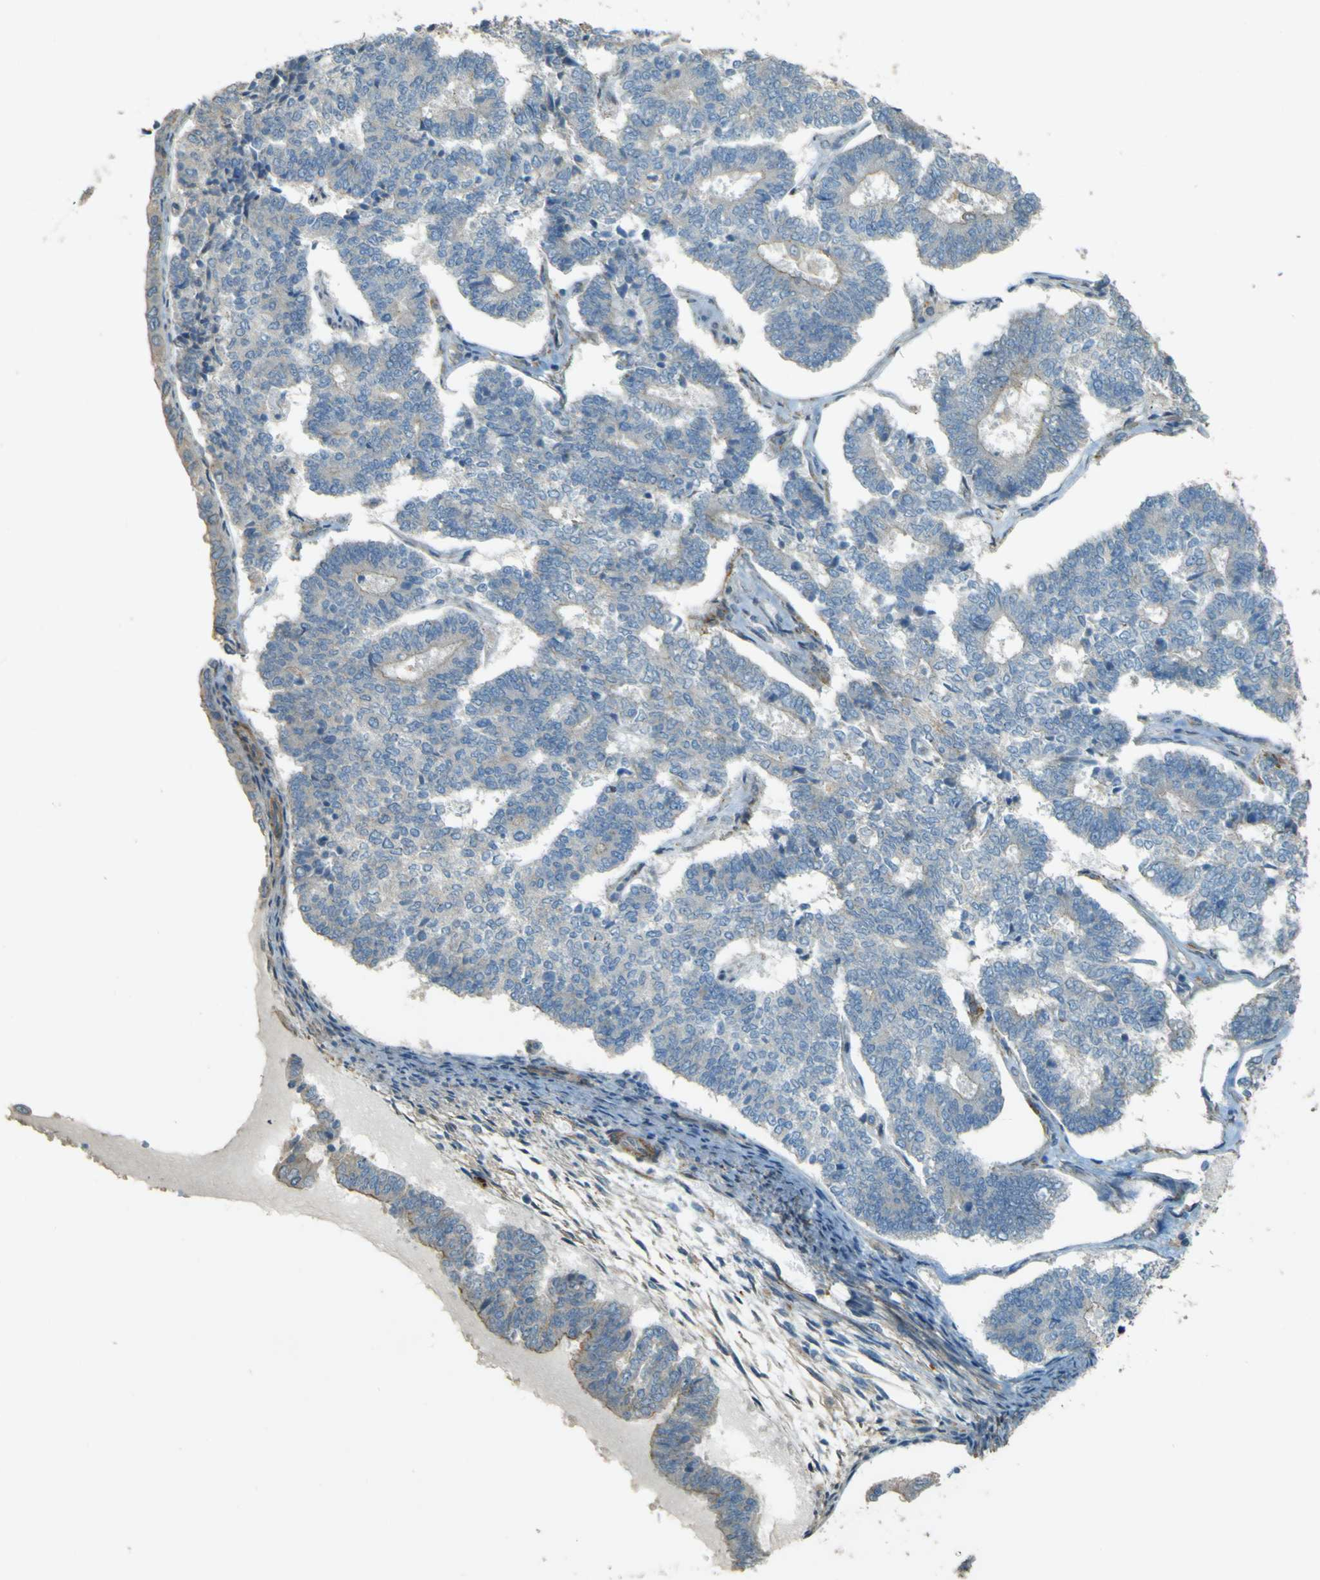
{"staining": {"intensity": "negative", "quantity": "none", "location": "none"}, "tissue": "endometrial cancer", "cell_type": "Tumor cells", "image_type": "cancer", "snomed": [{"axis": "morphology", "description": "Adenocarcinoma, NOS"}, {"axis": "topography", "description": "Endometrium"}], "caption": "DAB (3,3'-diaminobenzidine) immunohistochemical staining of endometrial cancer shows no significant staining in tumor cells.", "gene": "NEXN", "patient": {"sex": "female", "age": 70}}